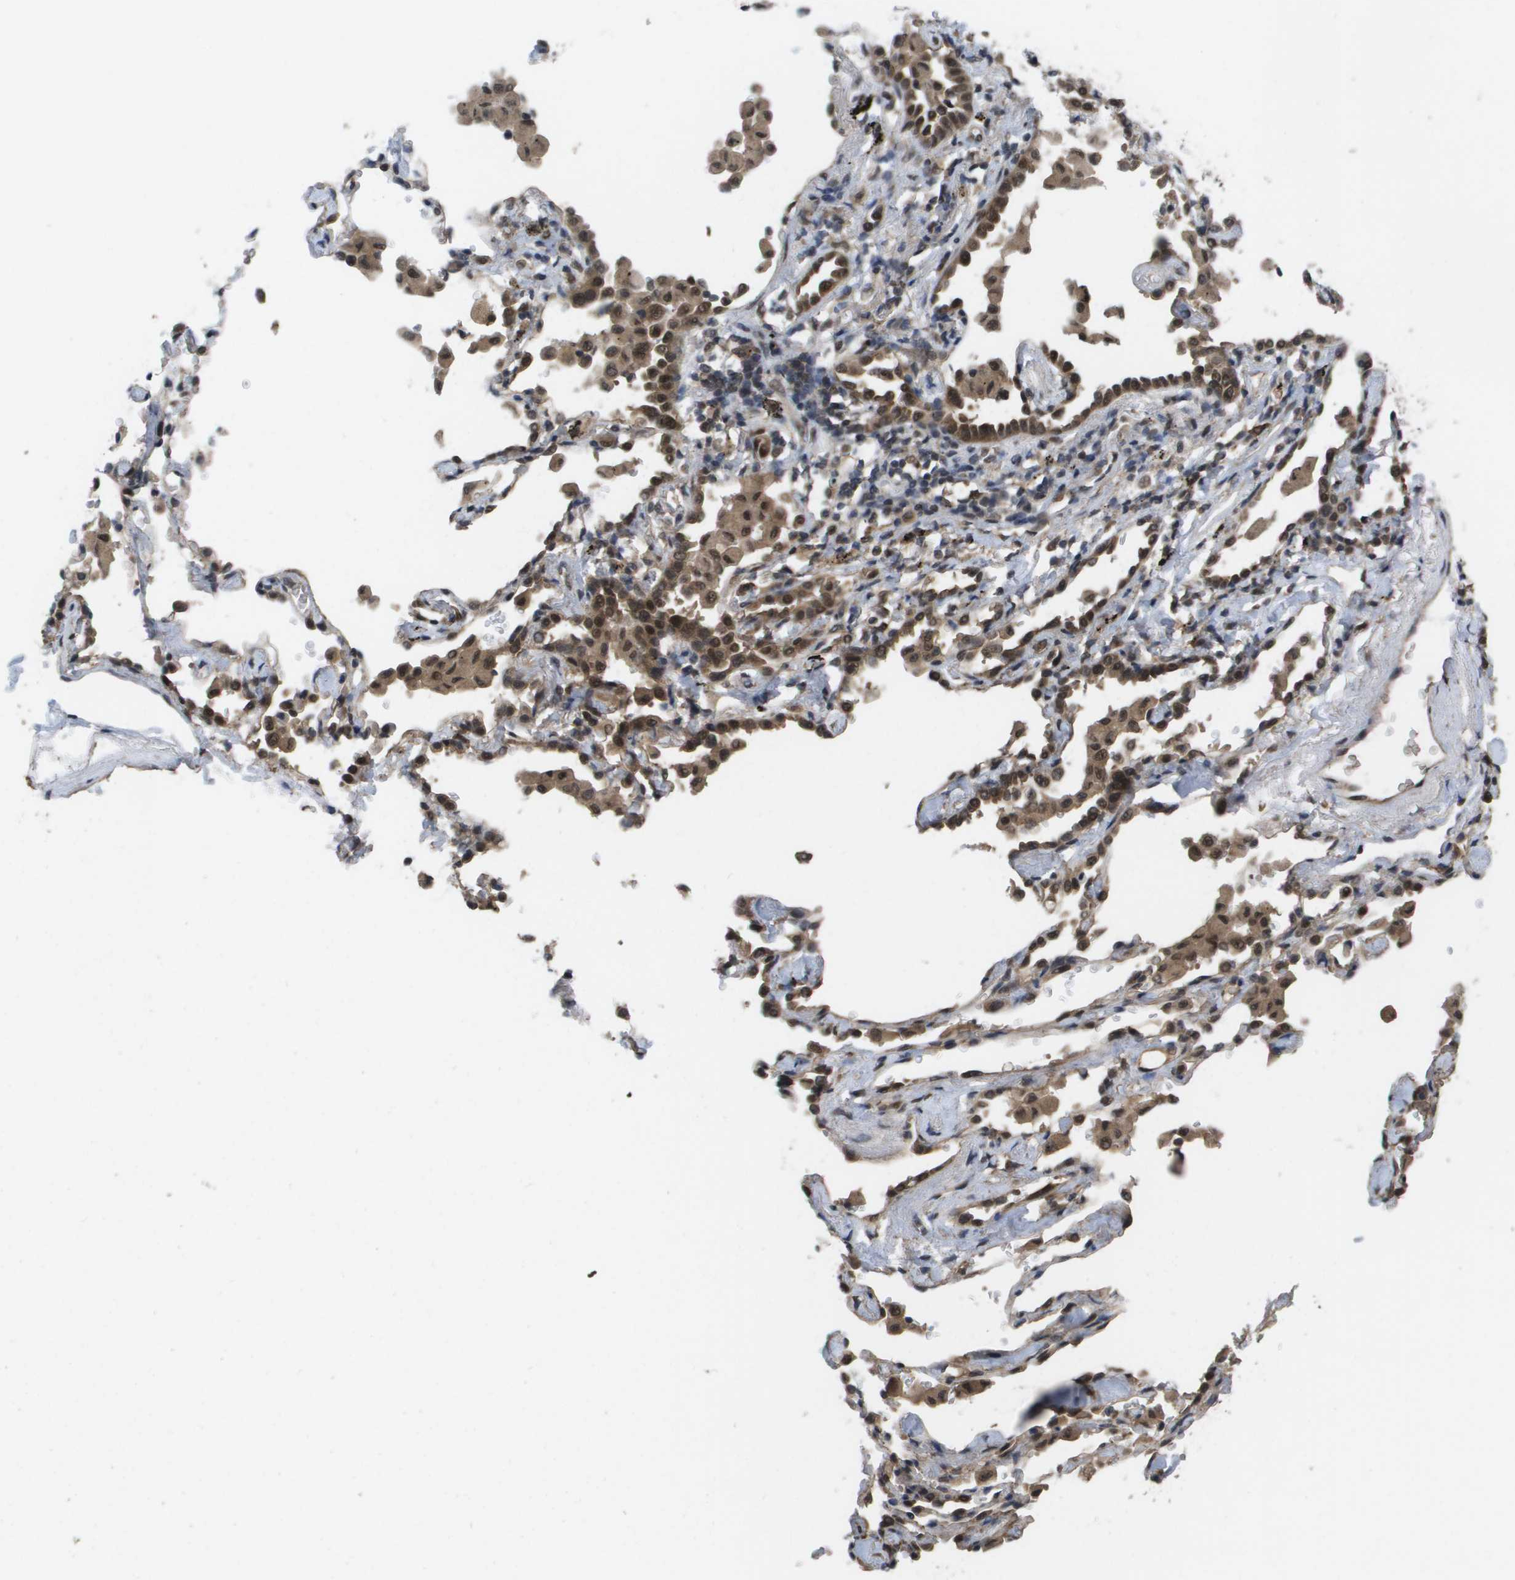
{"staining": {"intensity": "moderate", "quantity": ">75%", "location": "cytoplasmic/membranous,nuclear"}, "tissue": "lung cancer", "cell_type": "Tumor cells", "image_type": "cancer", "snomed": [{"axis": "morphology", "description": "Adenocarcinoma, NOS"}, {"axis": "topography", "description": "Lung"}], "caption": "Immunohistochemistry (DAB) staining of human lung adenocarcinoma displays moderate cytoplasmic/membranous and nuclear protein expression in about >75% of tumor cells.", "gene": "AMBRA1", "patient": {"sex": "female", "age": 64}}